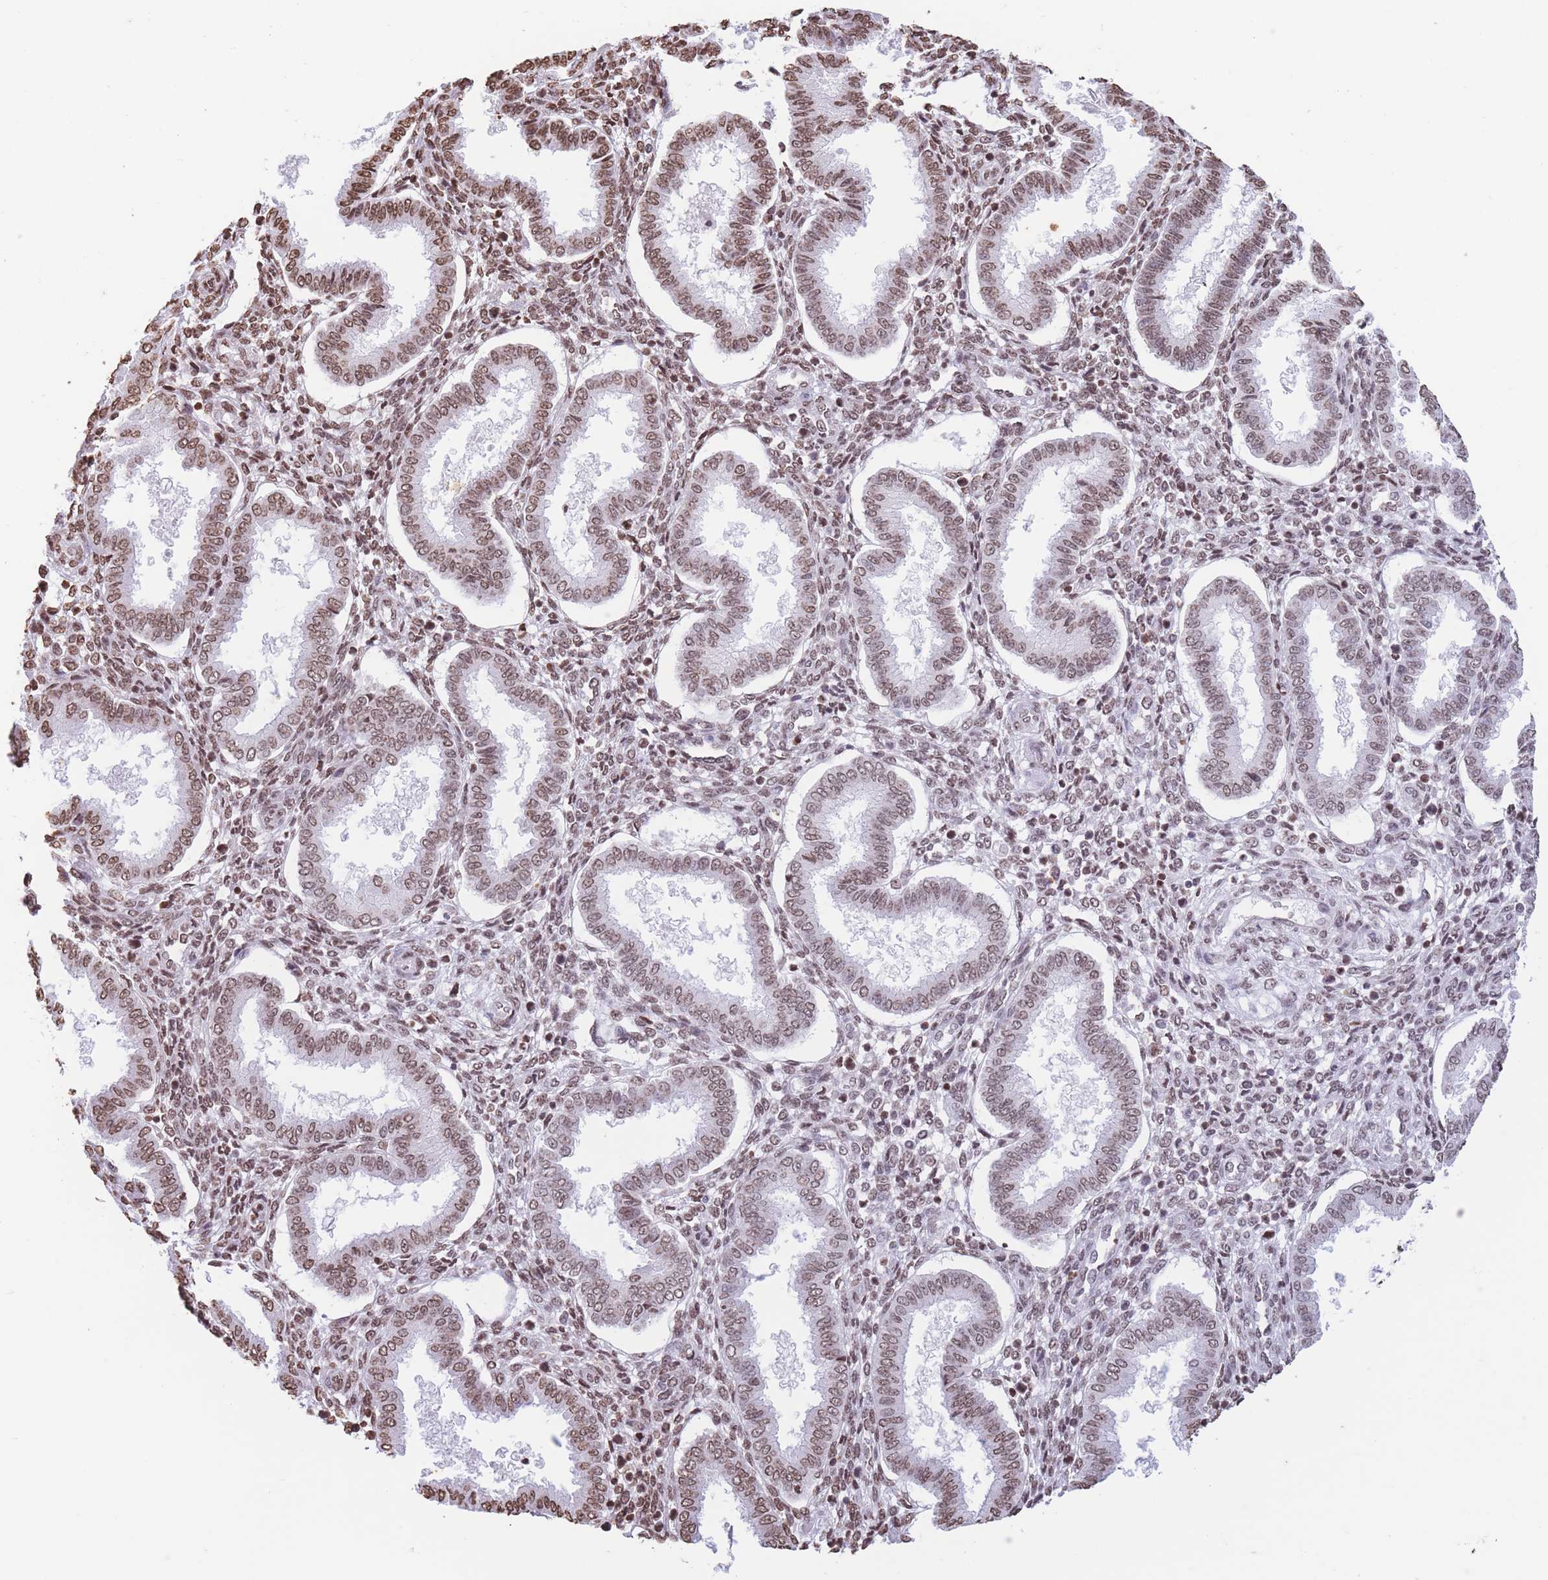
{"staining": {"intensity": "moderate", "quantity": ">75%", "location": "nuclear"}, "tissue": "endometrium", "cell_type": "Cells in endometrial stroma", "image_type": "normal", "snomed": [{"axis": "morphology", "description": "Normal tissue, NOS"}, {"axis": "topography", "description": "Endometrium"}], "caption": "The immunohistochemical stain shows moderate nuclear positivity in cells in endometrial stroma of benign endometrium.", "gene": "H2BC10", "patient": {"sex": "female", "age": 24}}